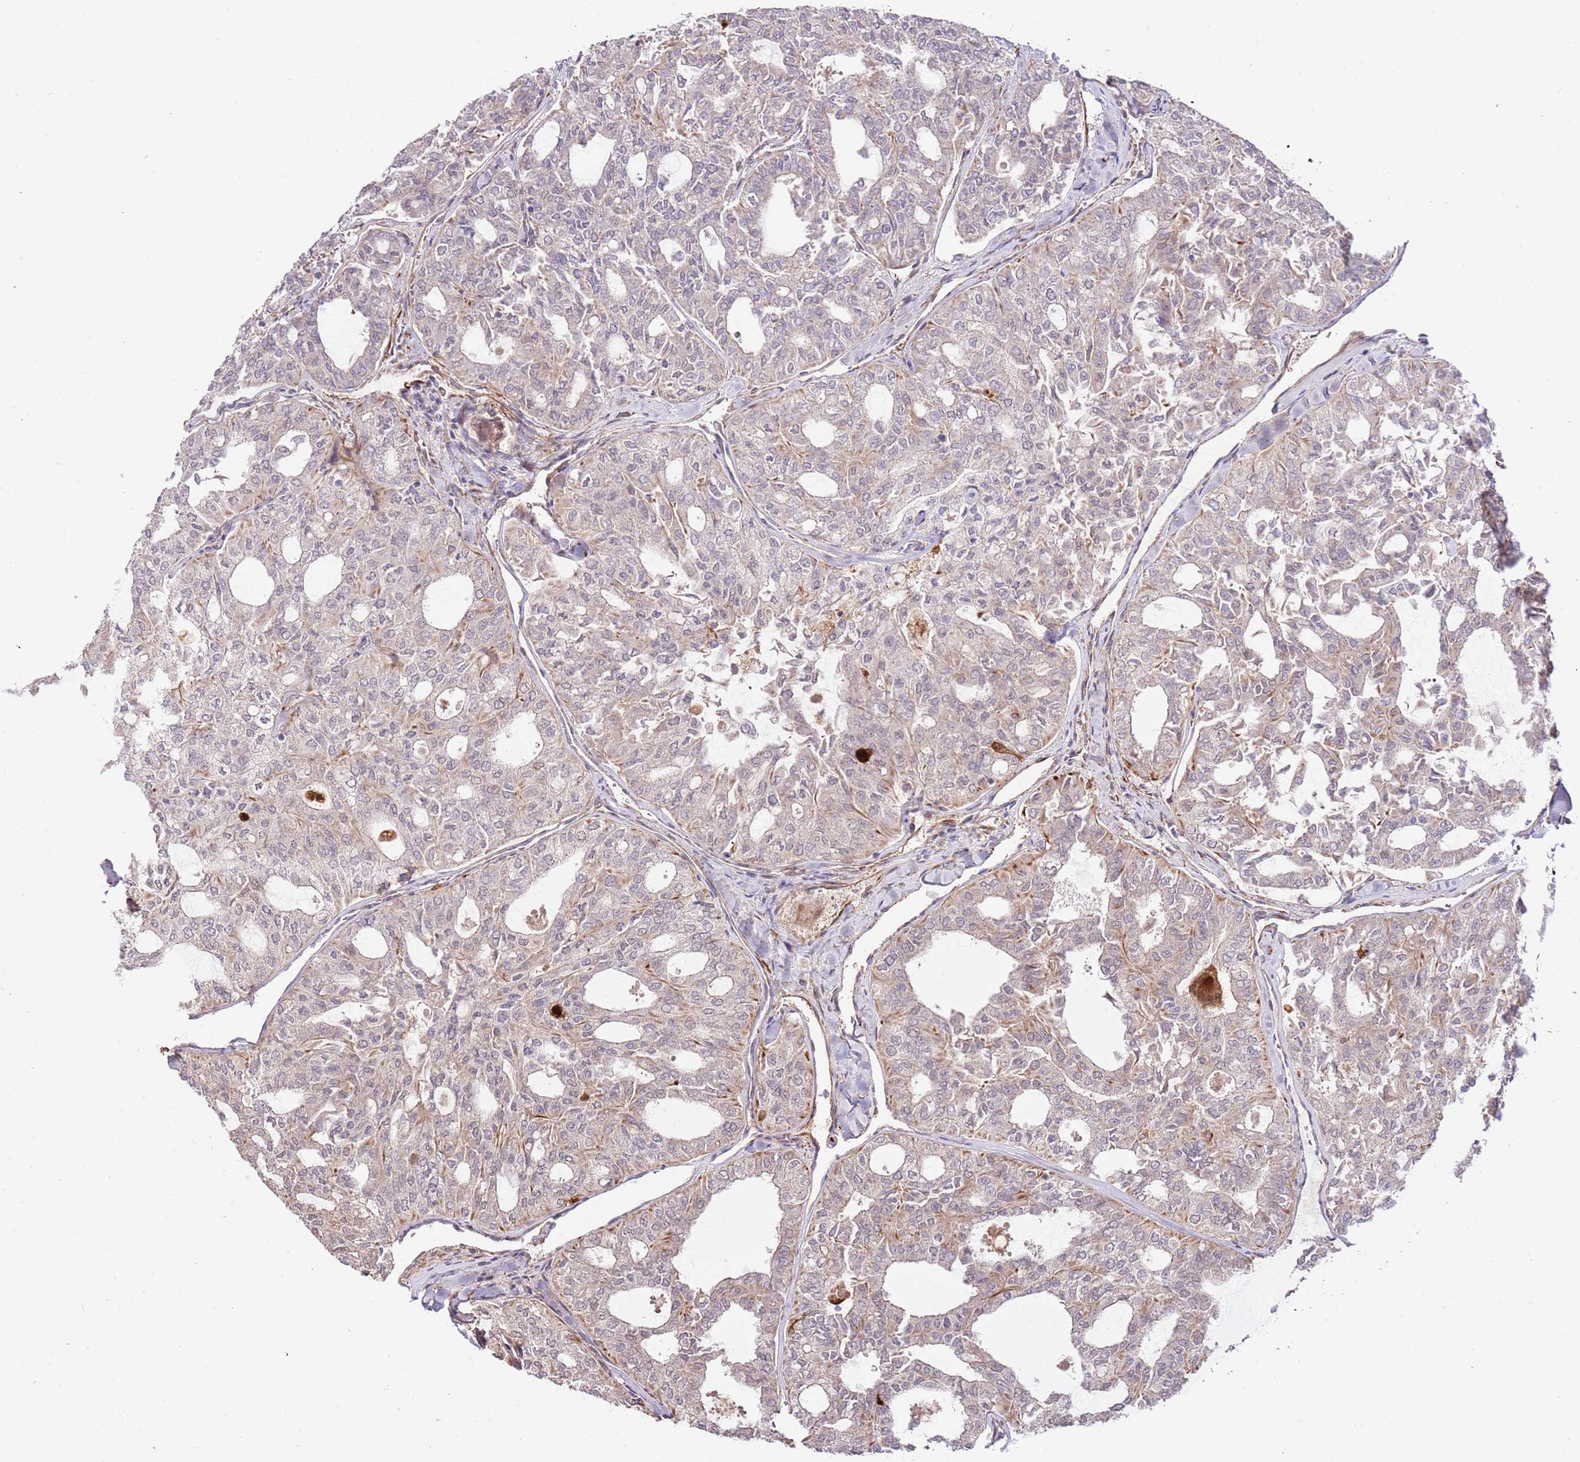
{"staining": {"intensity": "negative", "quantity": "none", "location": "none"}, "tissue": "thyroid cancer", "cell_type": "Tumor cells", "image_type": "cancer", "snomed": [{"axis": "morphology", "description": "Follicular adenoma carcinoma, NOS"}, {"axis": "topography", "description": "Thyroid gland"}], "caption": "This is an immunohistochemistry image of human follicular adenoma carcinoma (thyroid). There is no staining in tumor cells.", "gene": "NEK3", "patient": {"sex": "male", "age": 75}}